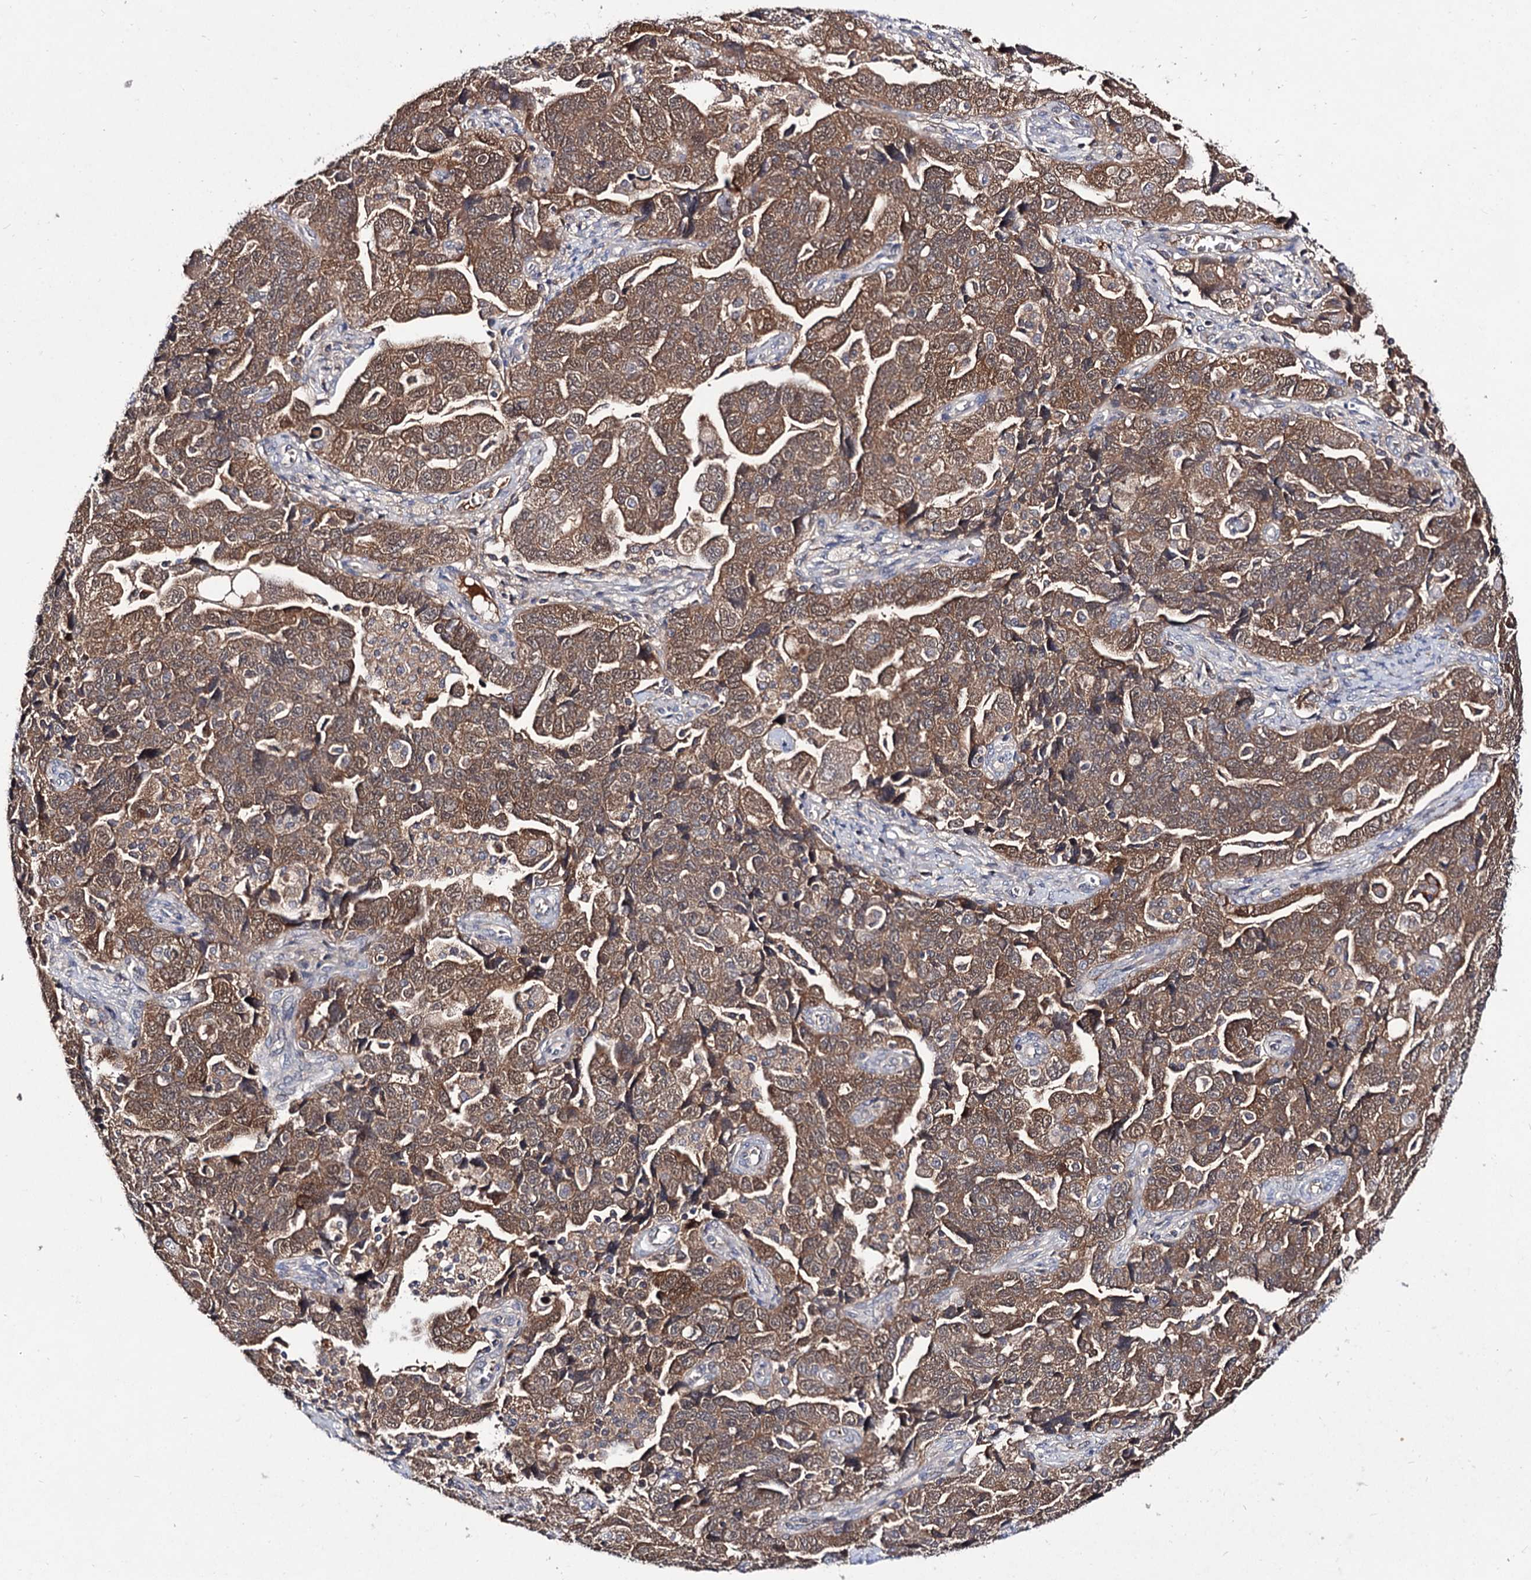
{"staining": {"intensity": "moderate", "quantity": ">75%", "location": "cytoplasmic/membranous"}, "tissue": "ovarian cancer", "cell_type": "Tumor cells", "image_type": "cancer", "snomed": [{"axis": "morphology", "description": "Carcinoma, NOS"}, {"axis": "morphology", "description": "Cystadenocarcinoma, serous, NOS"}, {"axis": "topography", "description": "Ovary"}], "caption": "High-magnification brightfield microscopy of ovarian cancer stained with DAB (brown) and counterstained with hematoxylin (blue). tumor cells exhibit moderate cytoplasmic/membranous positivity is seen in about>75% of cells. The staining was performed using DAB (3,3'-diaminobenzidine), with brown indicating positive protein expression. Nuclei are stained blue with hematoxylin.", "gene": "ACTR6", "patient": {"sex": "female", "age": 69}}